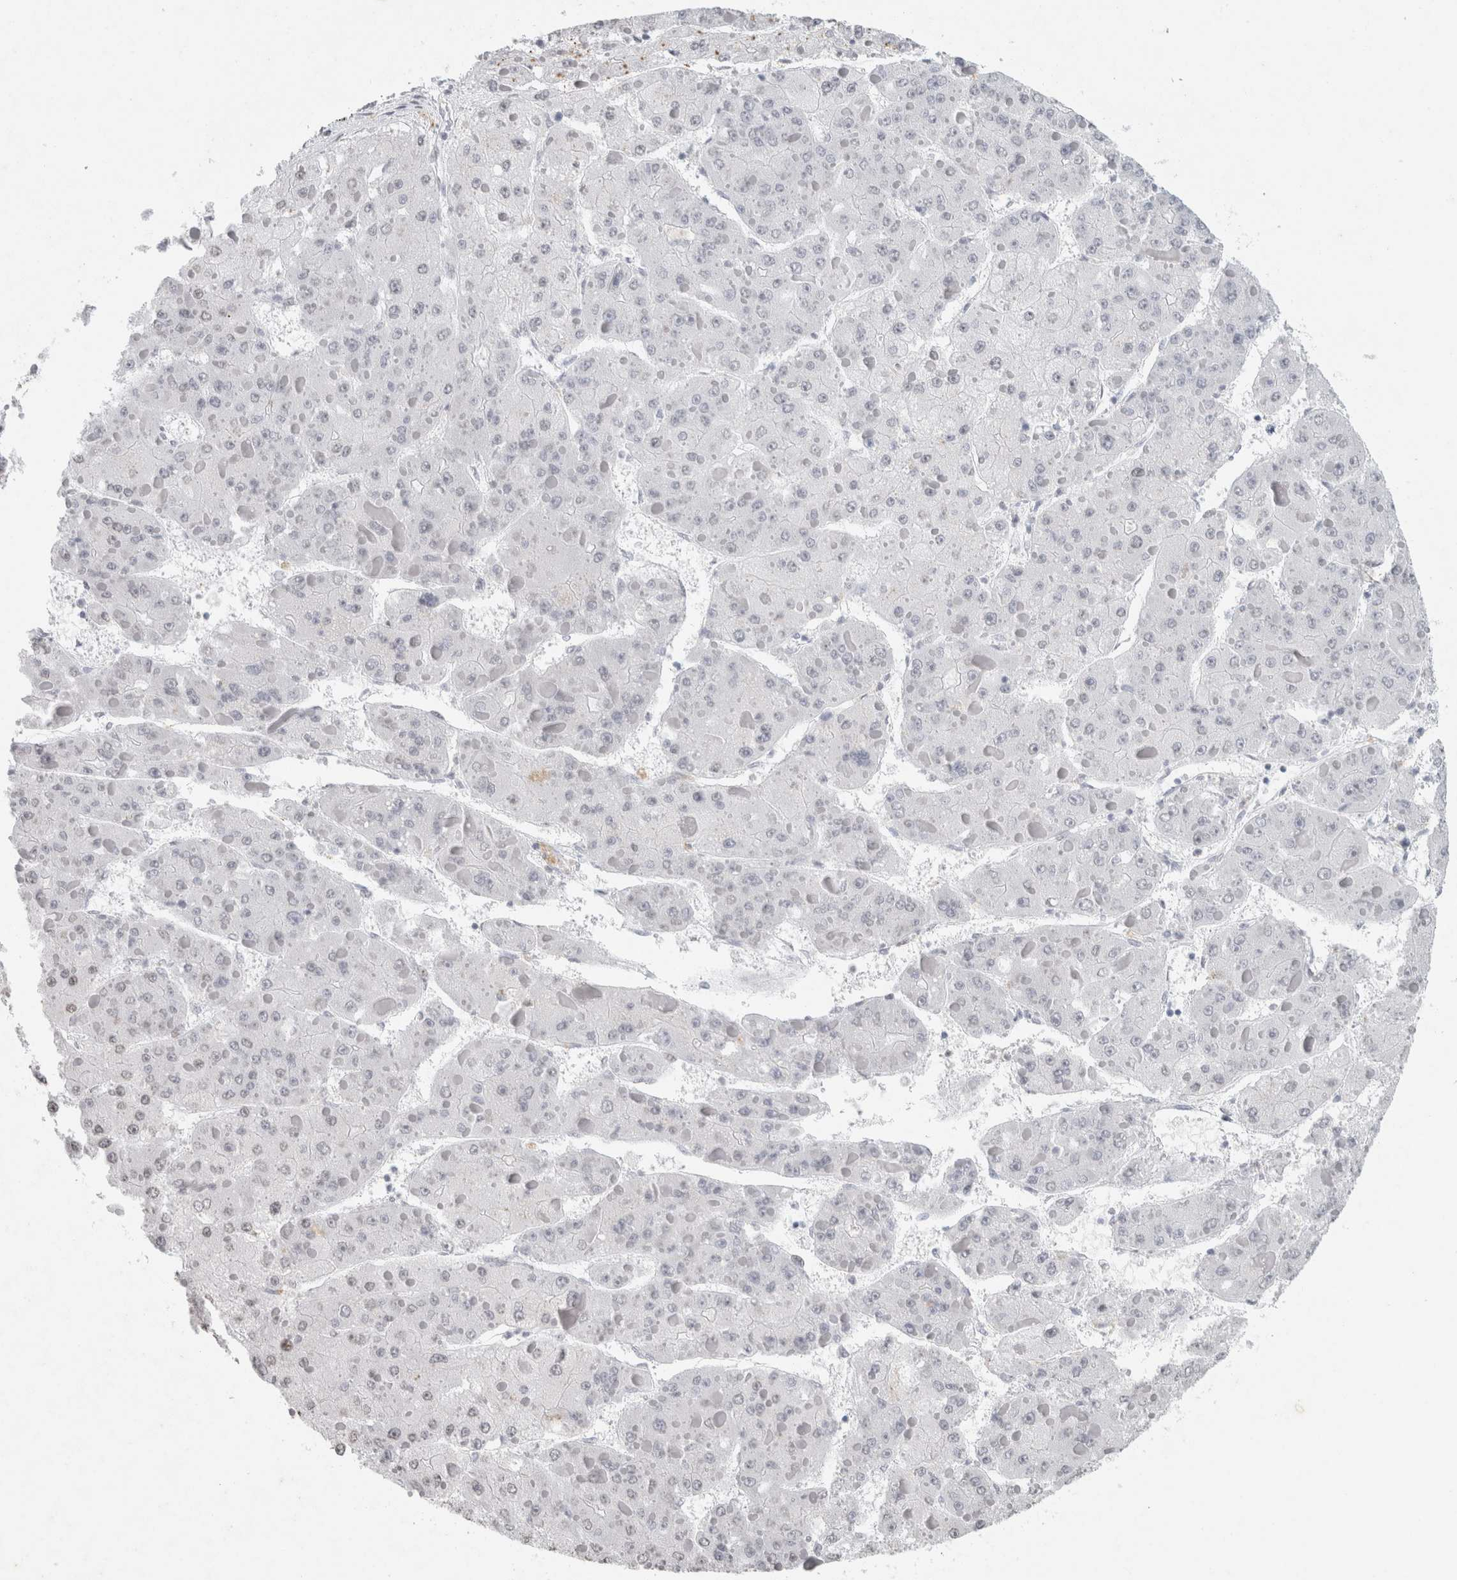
{"staining": {"intensity": "negative", "quantity": "none", "location": "none"}, "tissue": "liver cancer", "cell_type": "Tumor cells", "image_type": "cancer", "snomed": [{"axis": "morphology", "description": "Carcinoma, Hepatocellular, NOS"}, {"axis": "topography", "description": "Liver"}], "caption": "Hepatocellular carcinoma (liver) was stained to show a protein in brown. There is no significant positivity in tumor cells. (Stains: DAB (3,3'-diaminobenzidine) immunohistochemistry (IHC) with hematoxylin counter stain, Microscopy: brightfield microscopy at high magnification).", "gene": "CNTN1", "patient": {"sex": "female", "age": 73}}